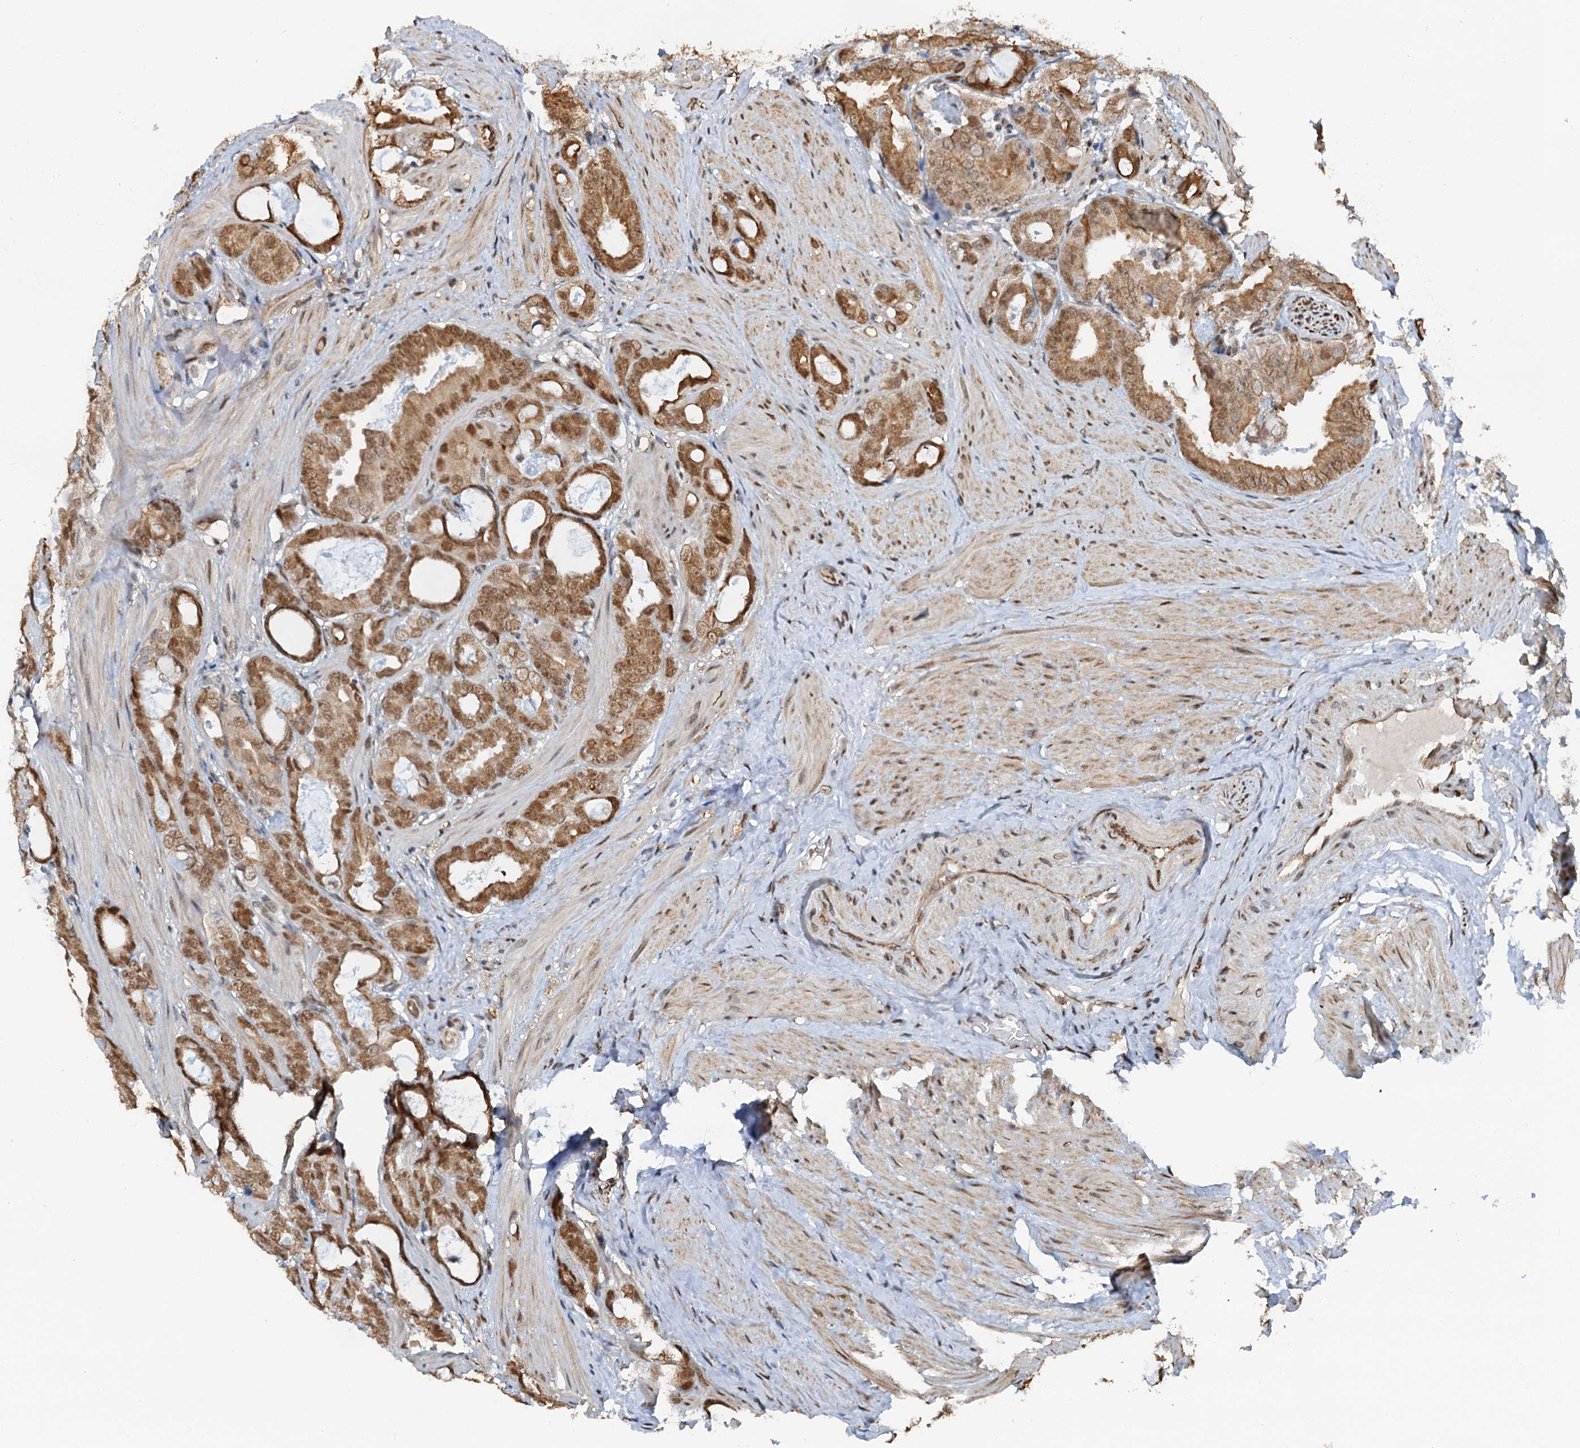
{"staining": {"intensity": "strong", "quantity": ">75%", "location": "cytoplasmic/membranous,nuclear"}, "tissue": "prostate cancer", "cell_type": "Tumor cells", "image_type": "cancer", "snomed": [{"axis": "morphology", "description": "Adenocarcinoma, Low grade"}, {"axis": "topography", "description": "Prostate"}], "caption": "Strong cytoplasmic/membranous and nuclear staining is present in about >75% of tumor cells in prostate cancer.", "gene": "CFDP1", "patient": {"sex": "male", "age": 71}}